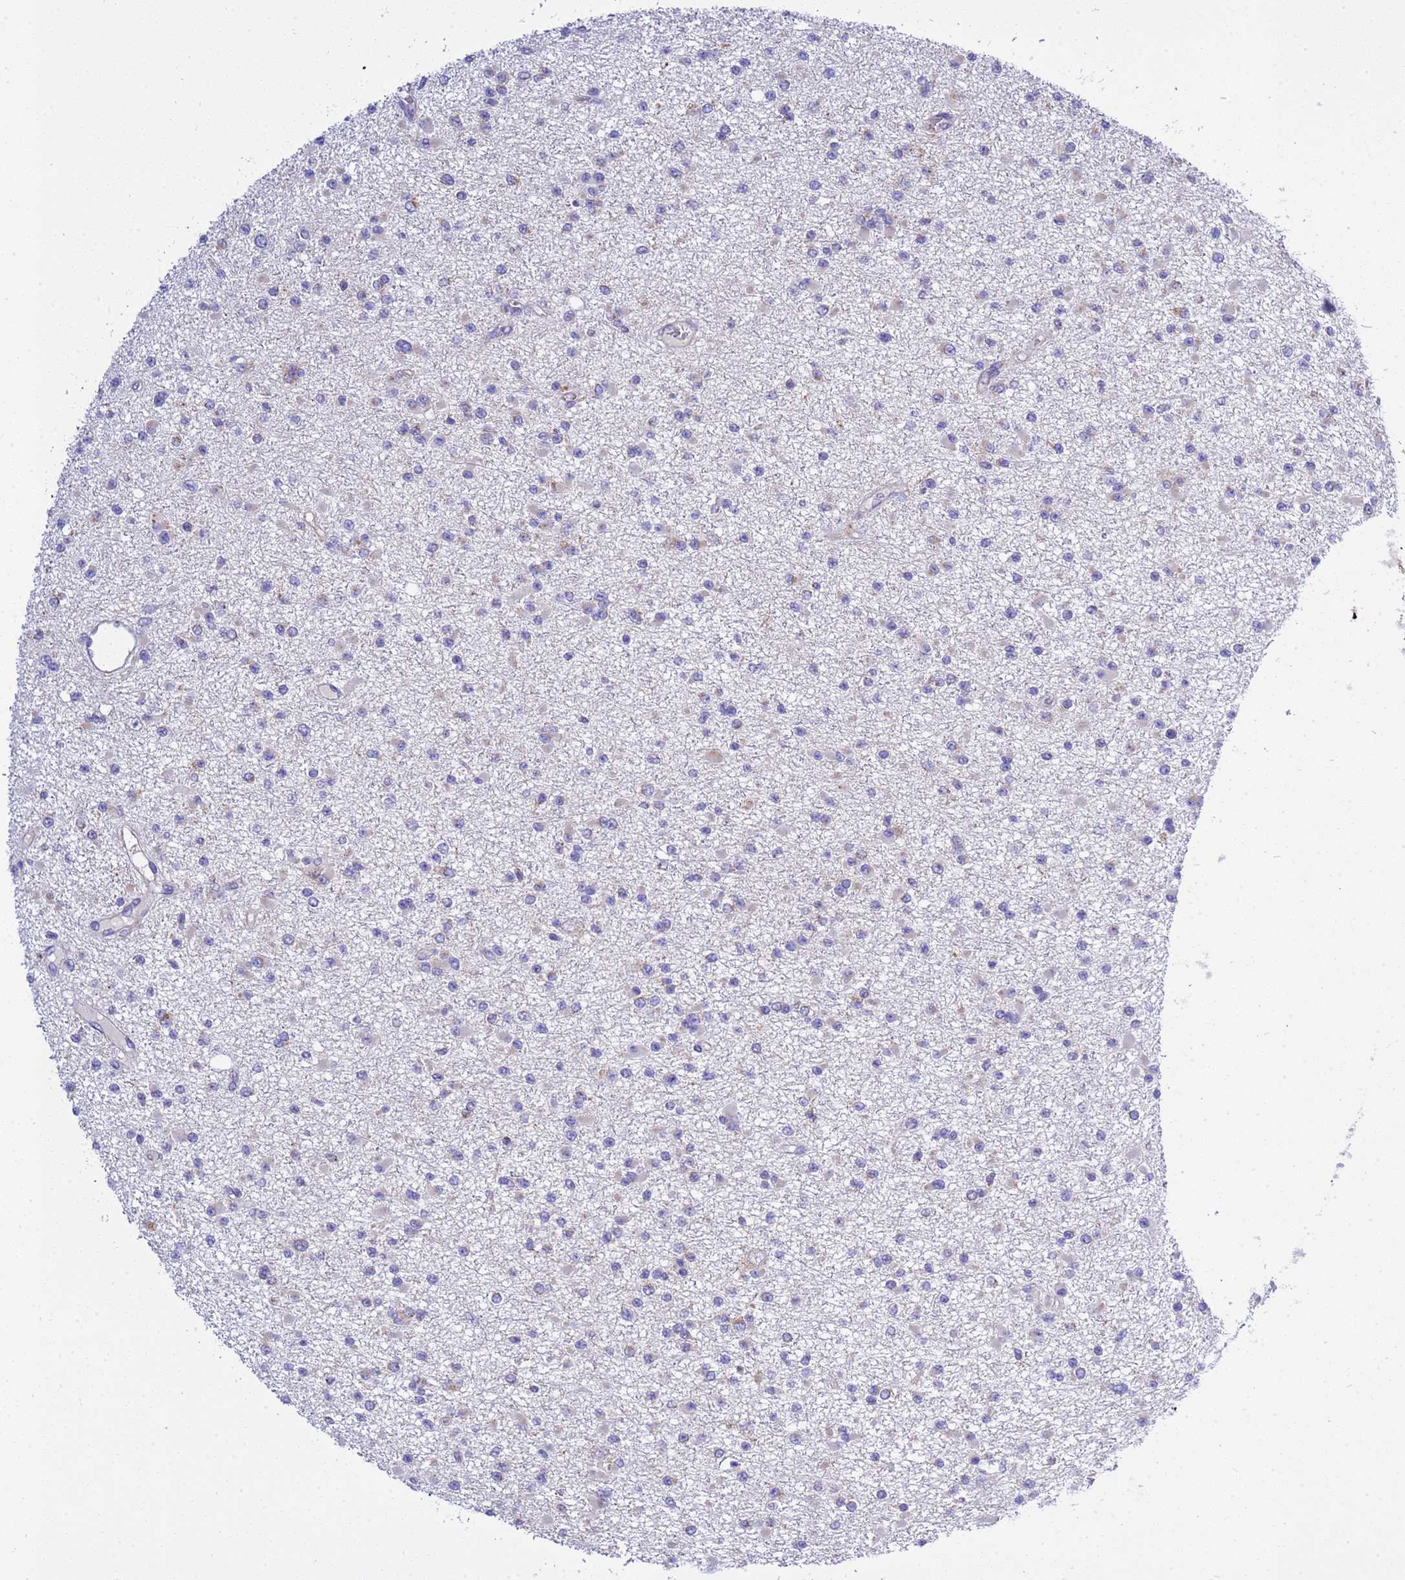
{"staining": {"intensity": "negative", "quantity": "none", "location": "none"}, "tissue": "glioma", "cell_type": "Tumor cells", "image_type": "cancer", "snomed": [{"axis": "morphology", "description": "Glioma, malignant, Low grade"}, {"axis": "topography", "description": "Brain"}], "caption": "A high-resolution image shows IHC staining of glioma, which shows no significant expression in tumor cells.", "gene": "ANAPC1", "patient": {"sex": "female", "age": 22}}